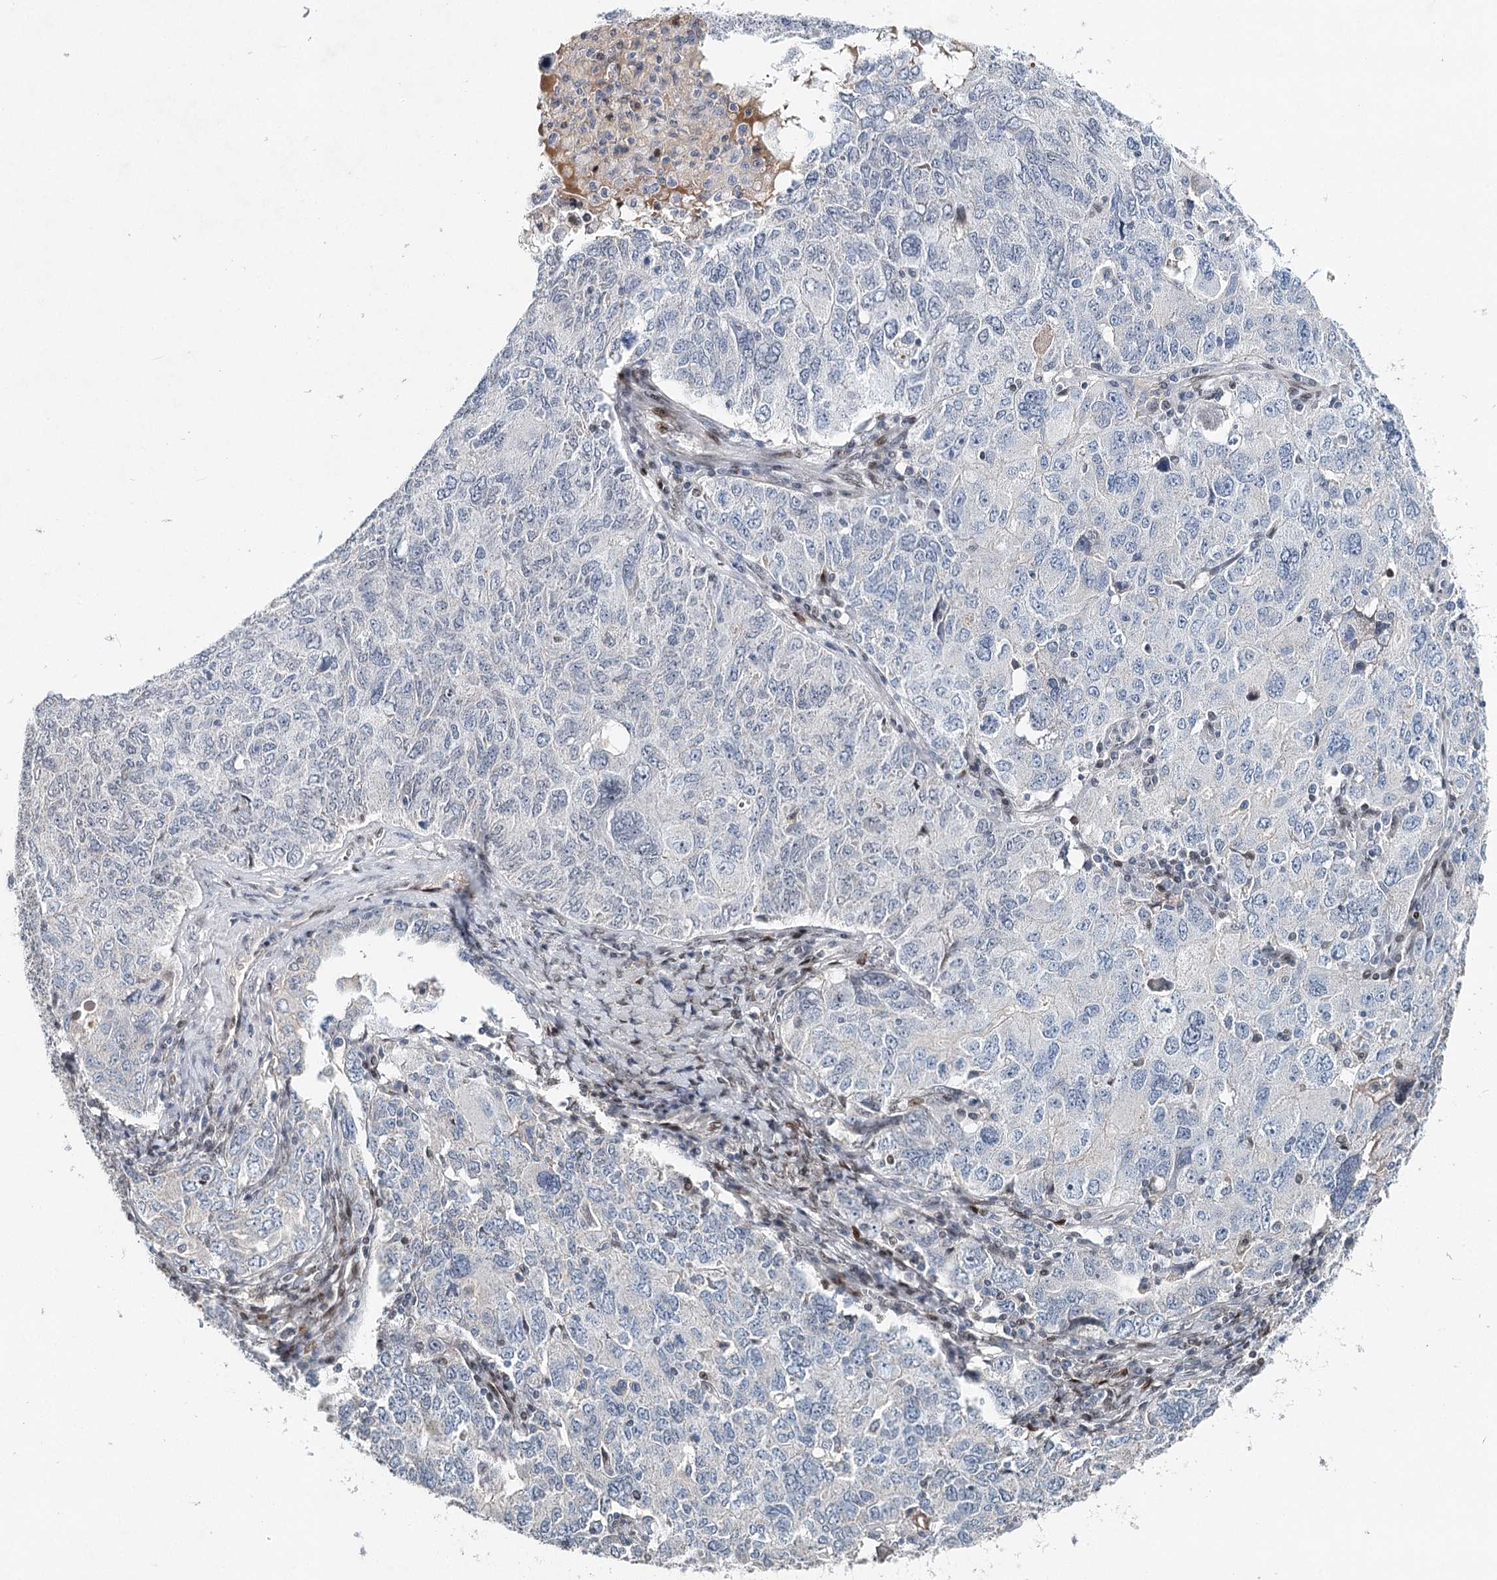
{"staining": {"intensity": "negative", "quantity": "none", "location": "none"}, "tissue": "ovarian cancer", "cell_type": "Tumor cells", "image_type": "cancer", "snomed": [{"axis": "morphology", "description": "Carcinoma, endometroid"}, {"axis": "topography", "description": "Ovary"}], "caption": "Tumor cells show no significant protein expression in ovarian cancer. The staining is performed using DAB (3,3'-diaminobenzidine) brown chromogen with nuclei counter-stained in using hematoxylin.", "gene": "FRMD4A", "patient": {"sex": "female", "age": 62}}